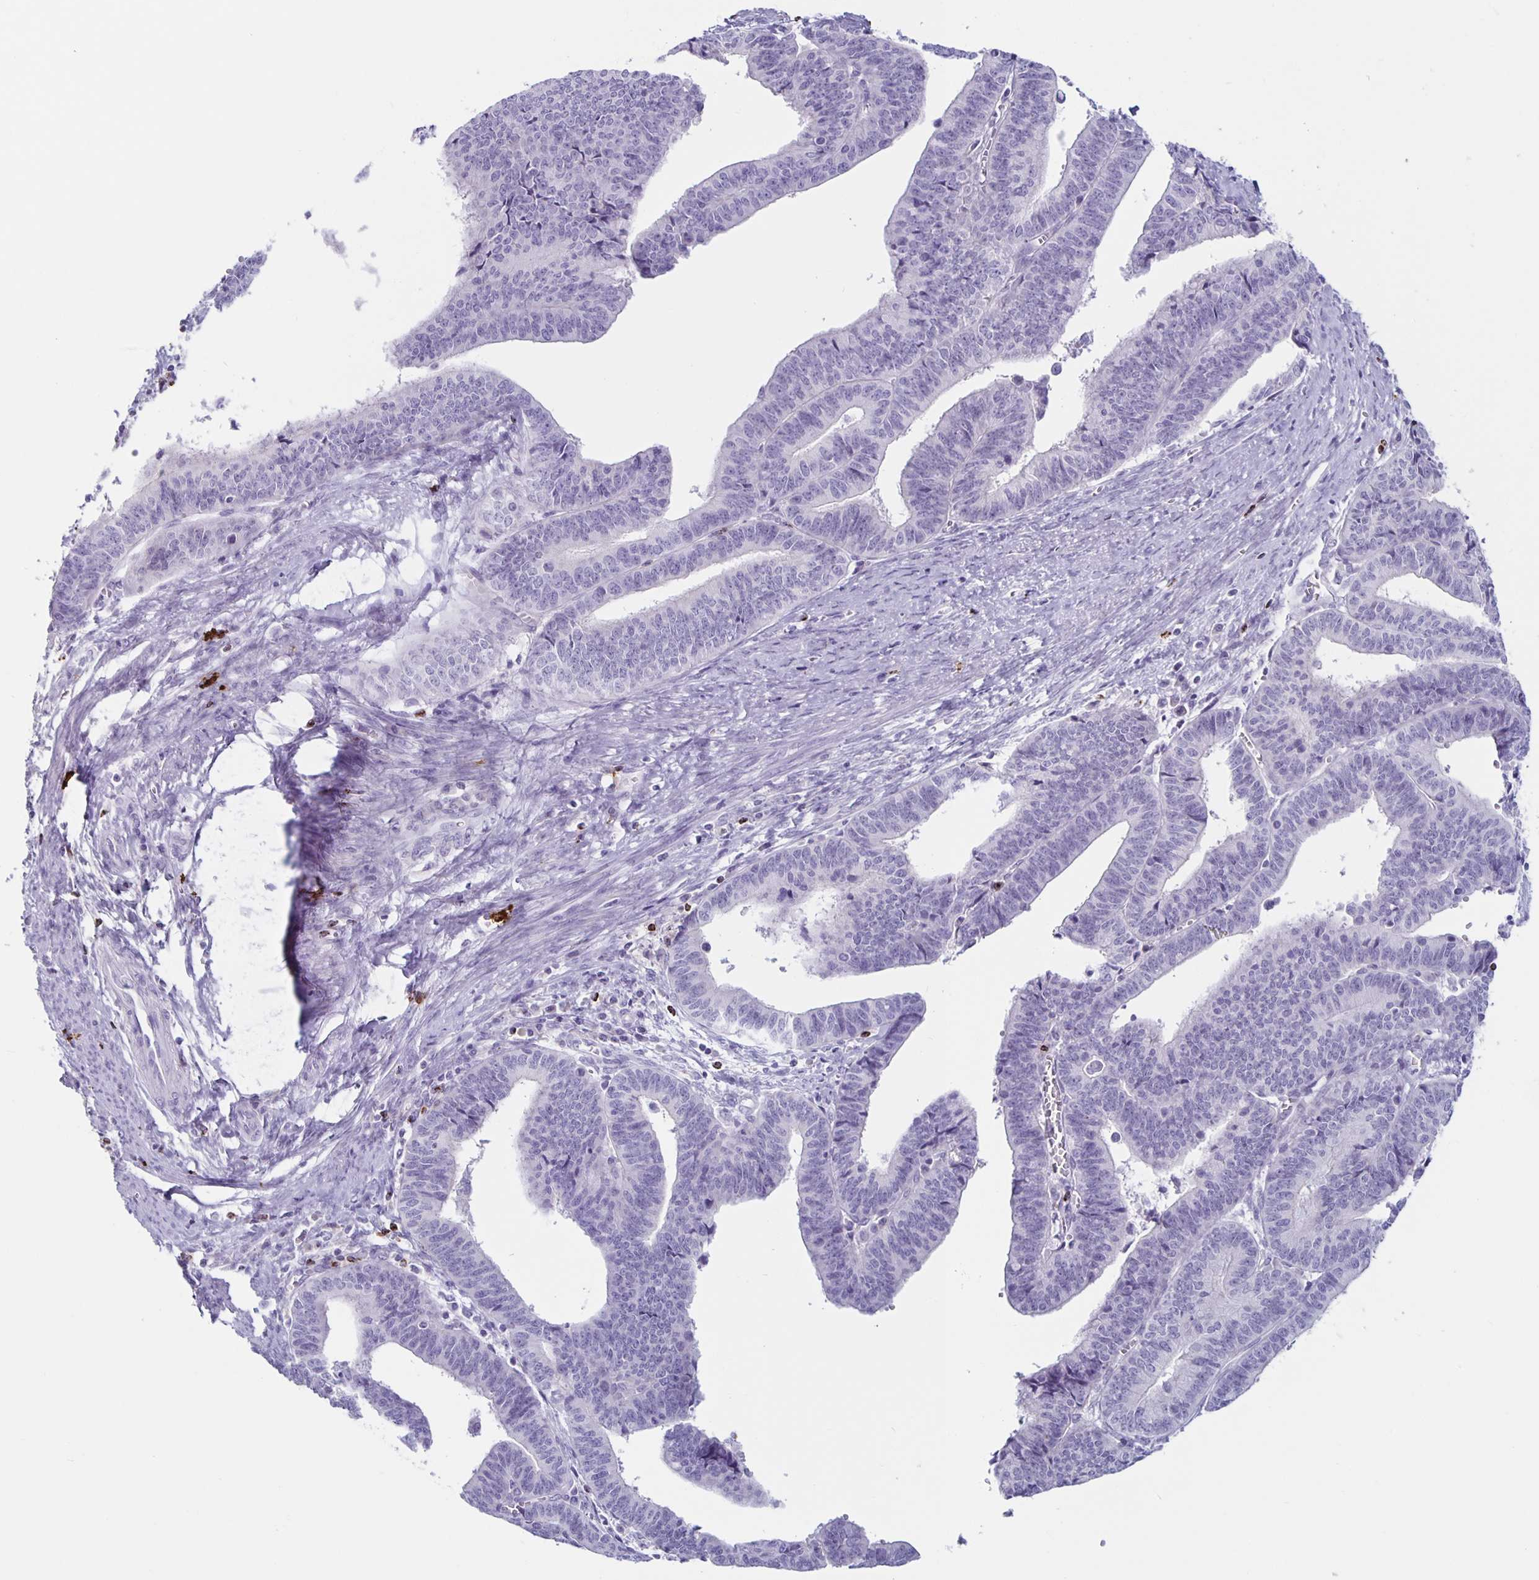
{"staining": {"intensity": "negative", "quantity": "none", "location": "none"}, "tissue": "endometrial cancer", "cell_type": "Tumor cells", "image_type": "cancer", "snomed": [{"axis": "morphology", "description": "Adenocarcinoma, NOS"}, {"axis": "topography", "description": "Endometrium"}], "caption": "IHC micrograph of neoplastic tissue: human endometrial cancer (adenocarcinoma) stained with DAB (3,3'-diaminobenzidine) exhibits no significant protein positivity in tumor cells. (Stains: DAB (3,3'-diaminobenzidine) IHC with hematoxylin counter stain, Microscopy: brightfield microscopy at high magnification).", "gene": "GZMK", "patient": {"sex": "female", "age": 65}}